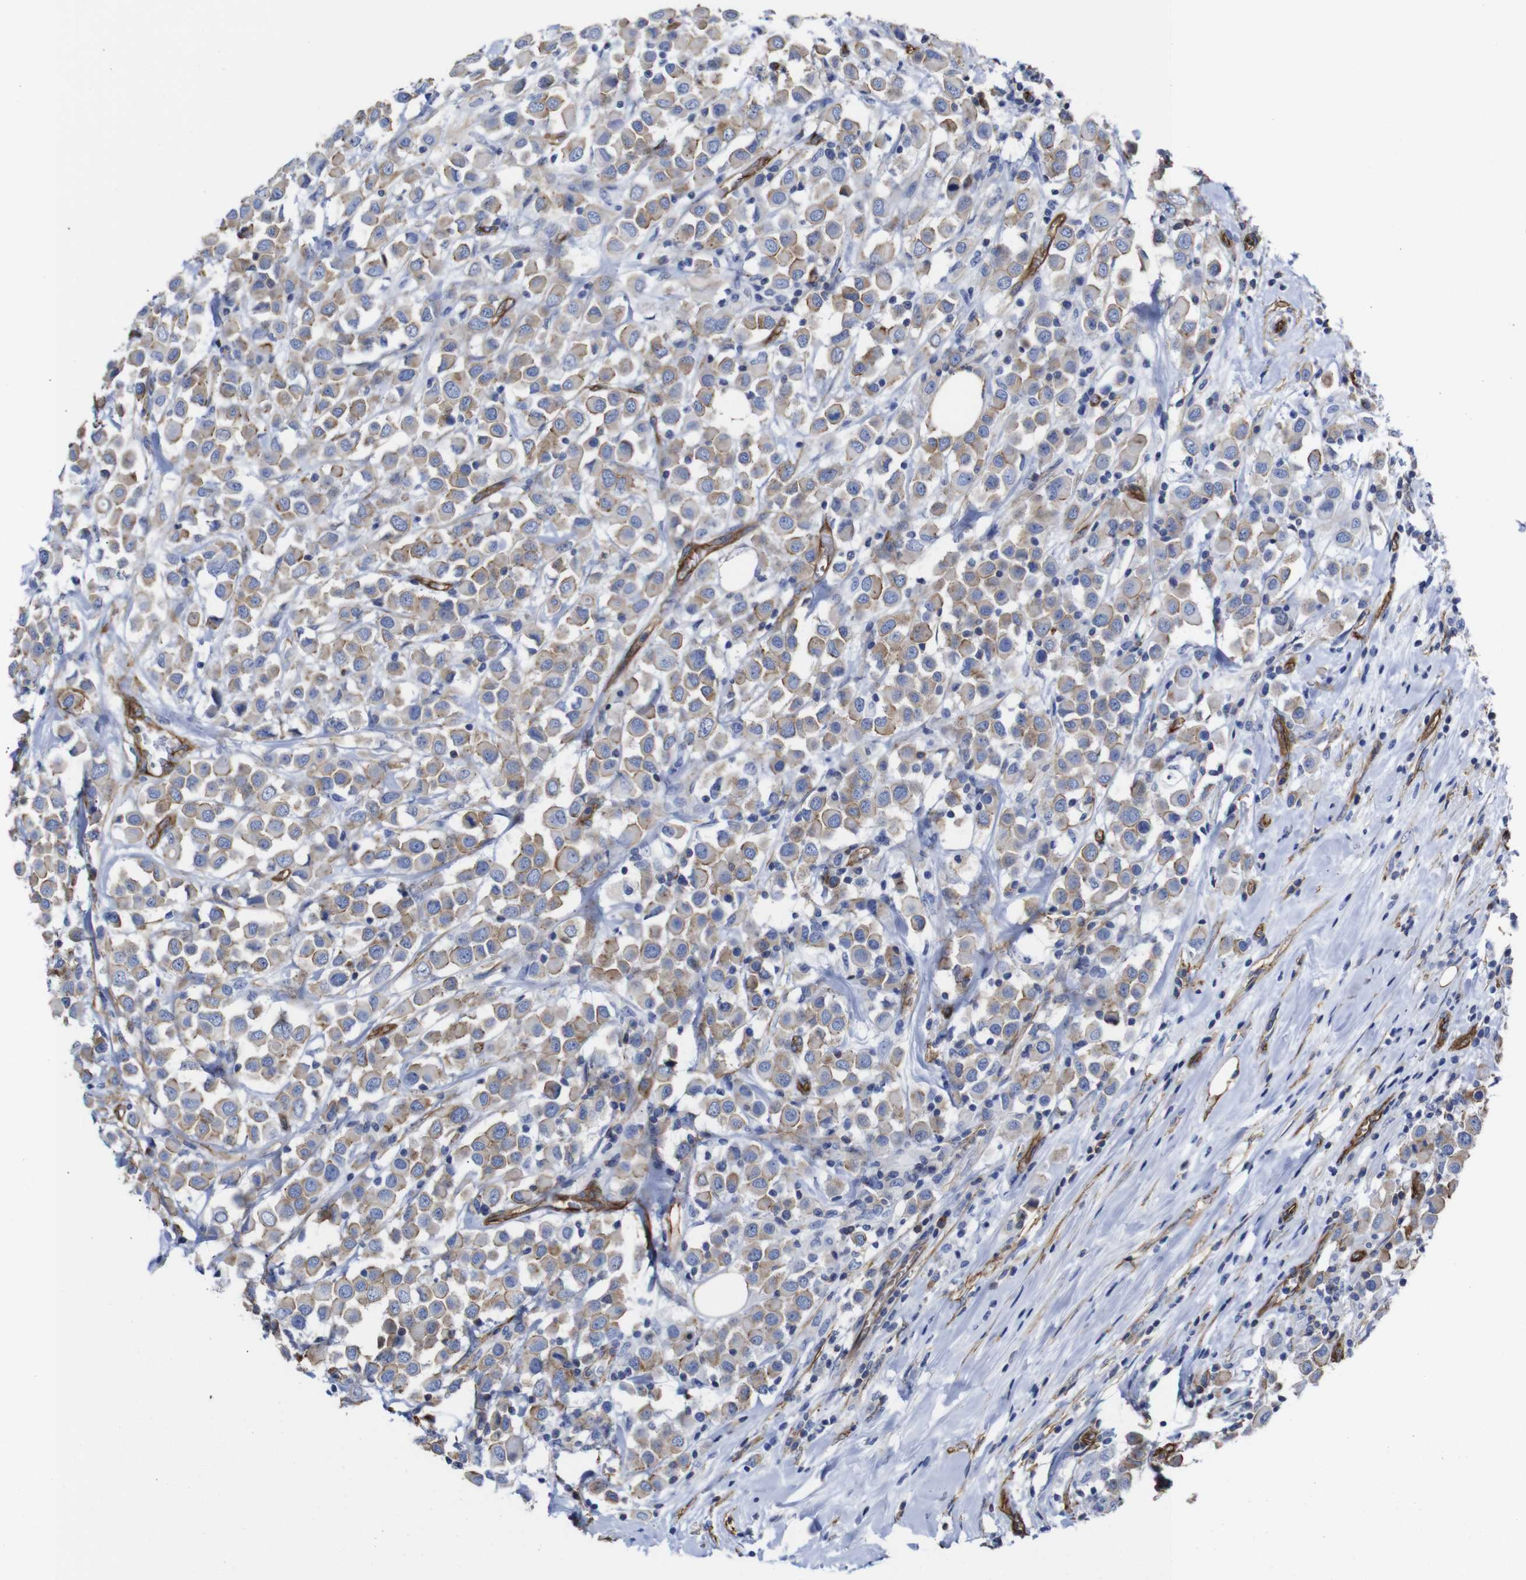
{"staining": {"intensity": "moderate", "quantity": ">75%", "location": "cytoplasmic/membranous"}, "tissue": "breast cancer", "cell_type": "Tumor cells", "image_type": "cancer", "snomed": [{"axis": "morphology", "description": "Duct carcinoma"}, {"axis": "topography", "description": "Breast"}], "caption": "A brown stain shows moderate cytoplasmic/membranous staining of a protein in human intraductal carcinoma (breast) tumor cells. Nuclei are stained in blue.", "gene": "SPTBN1", "patient": {"sex": "female", "age": 61}}